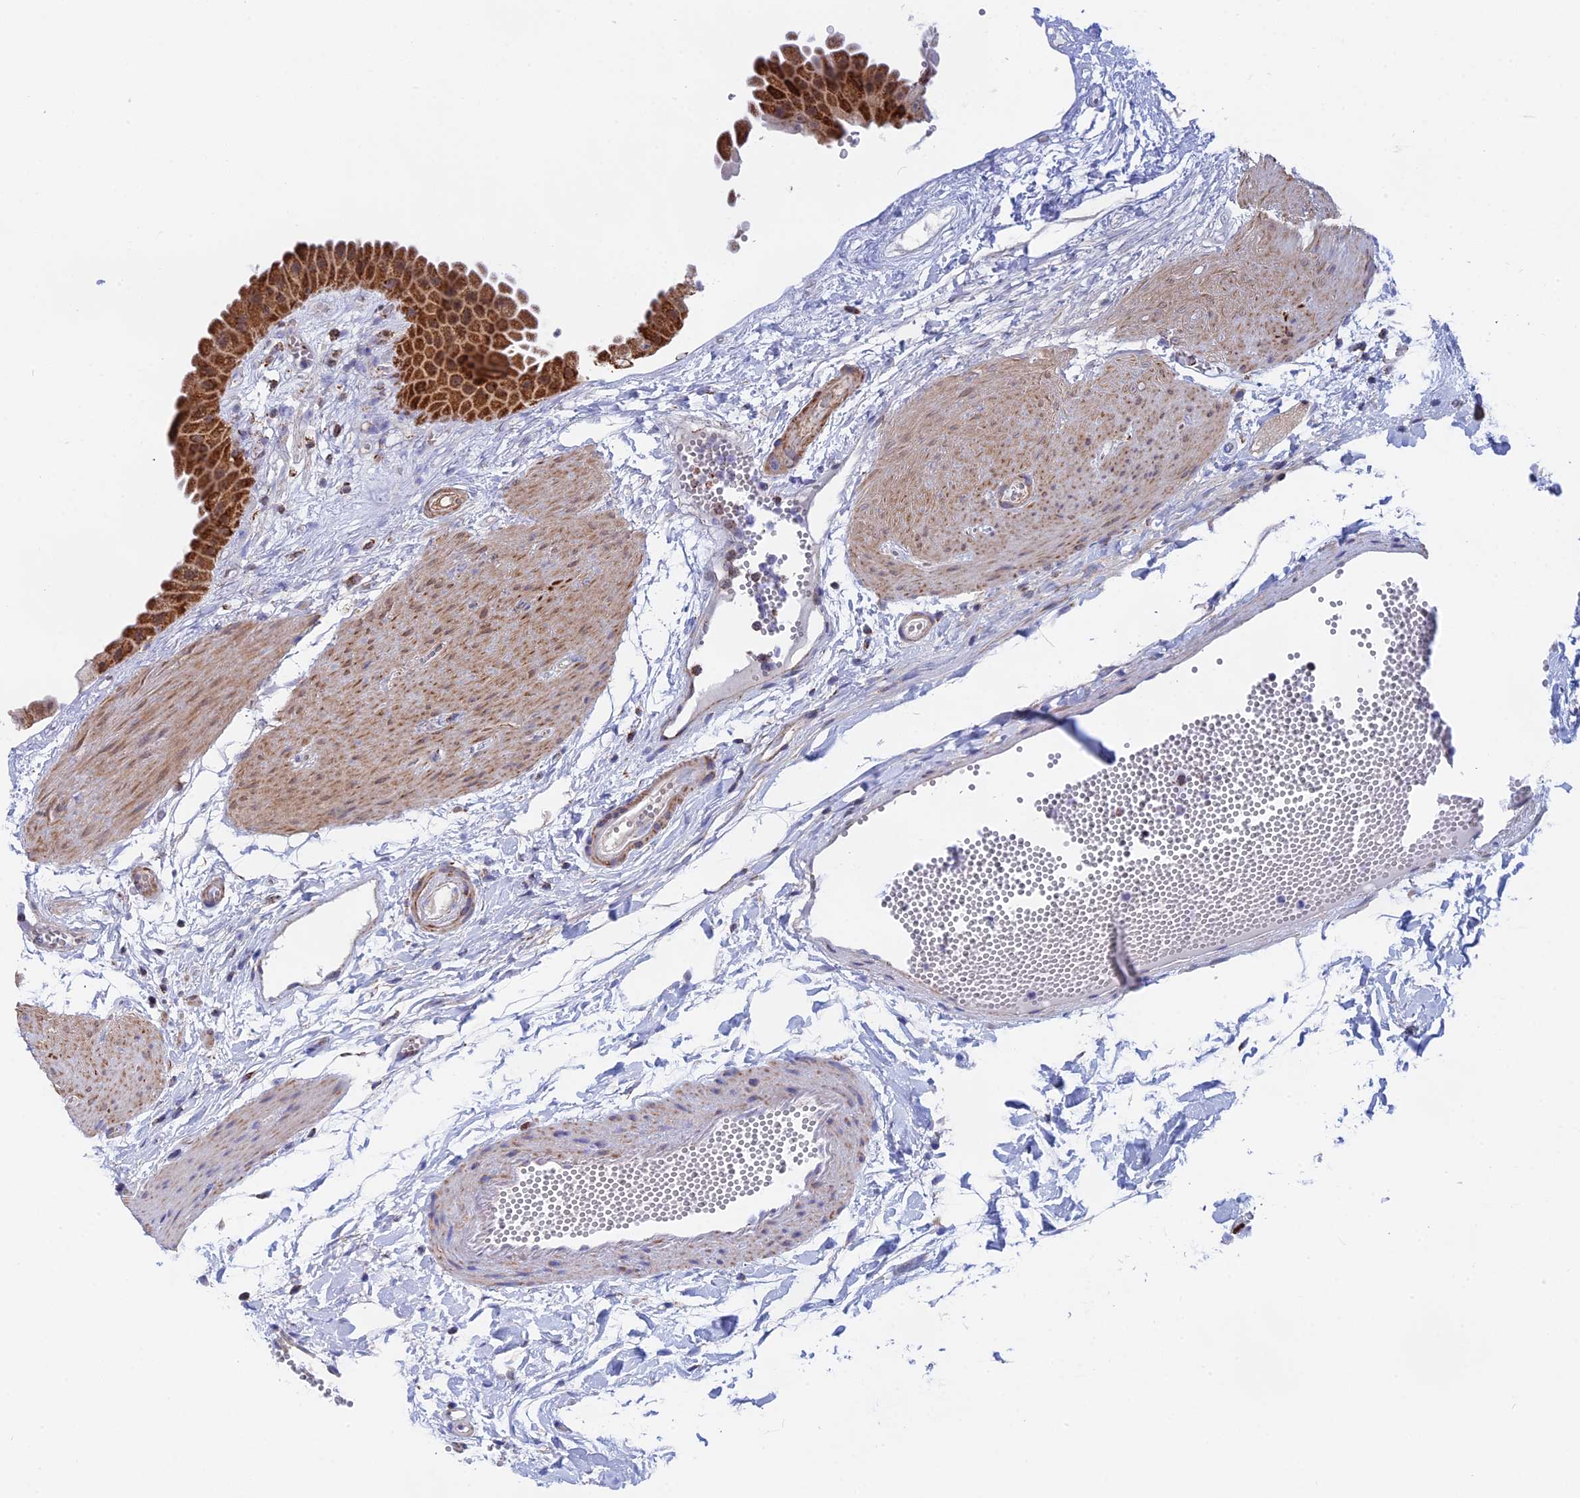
{"staining": {"intensity": "strong", "quantity": ">75%", "location": "cytoplasmic/membranous"}, "tissue": "gallbladder", "cell_type": "Glandular cells", "image_type": "normal", "snomed": [{"axis": "morphology", "description": "Normal tissue, NOS"}, {"axis": "topography", "description": "Gallbladder"}], "caption": "Protein staining by immunohistochemistry displays strong cytoplasmic/membranous expression in about >75% of glandular cells in benign gallbladder. (Brightfield microscopy of DAB IHC at high magnification).", "gene": "CDC16", "patient": {"sex": "female", "age": 64}}